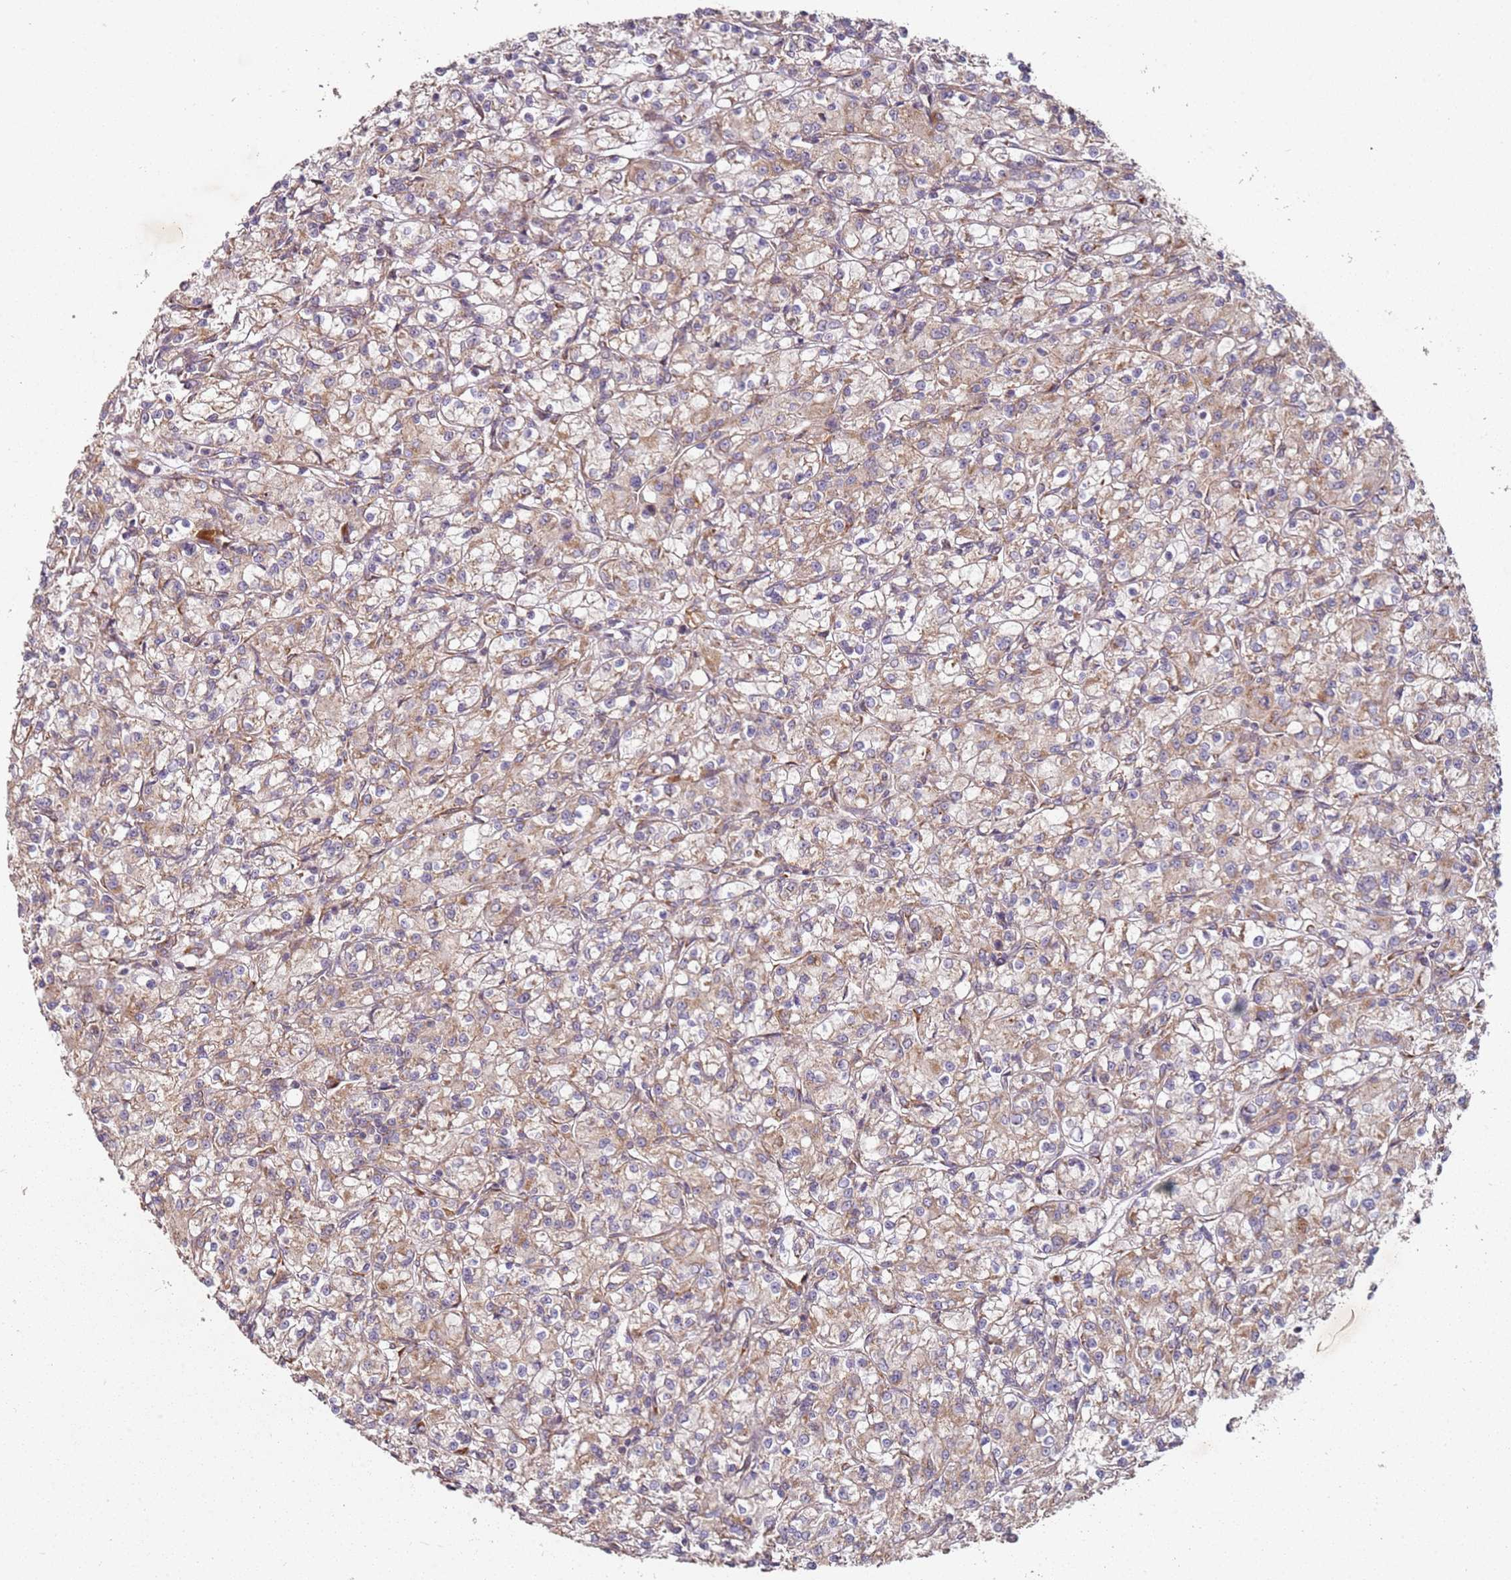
{"staining": {"intensity": "weak", "quantity": ">75%", "location": "cytoplasmic/membranous"}, "tissue": "renal cancer", "cell_type": "Tumor cells", "image_type": "cancer", "snomed": [{"axis": "morphology", "description": "Adenocarcinoma, NOS"}, {"axis": "topography", "description": "Kidney"}], "caption": "This micrograph demonstrates immunohistochemistry staining of renal adenocarcinoma, with low weak cytoplasmic/membranous staining in approximately >75% of tumor cells.", "gene": "ARFRP1", "patient": {"sex": "female", "age": 59}}